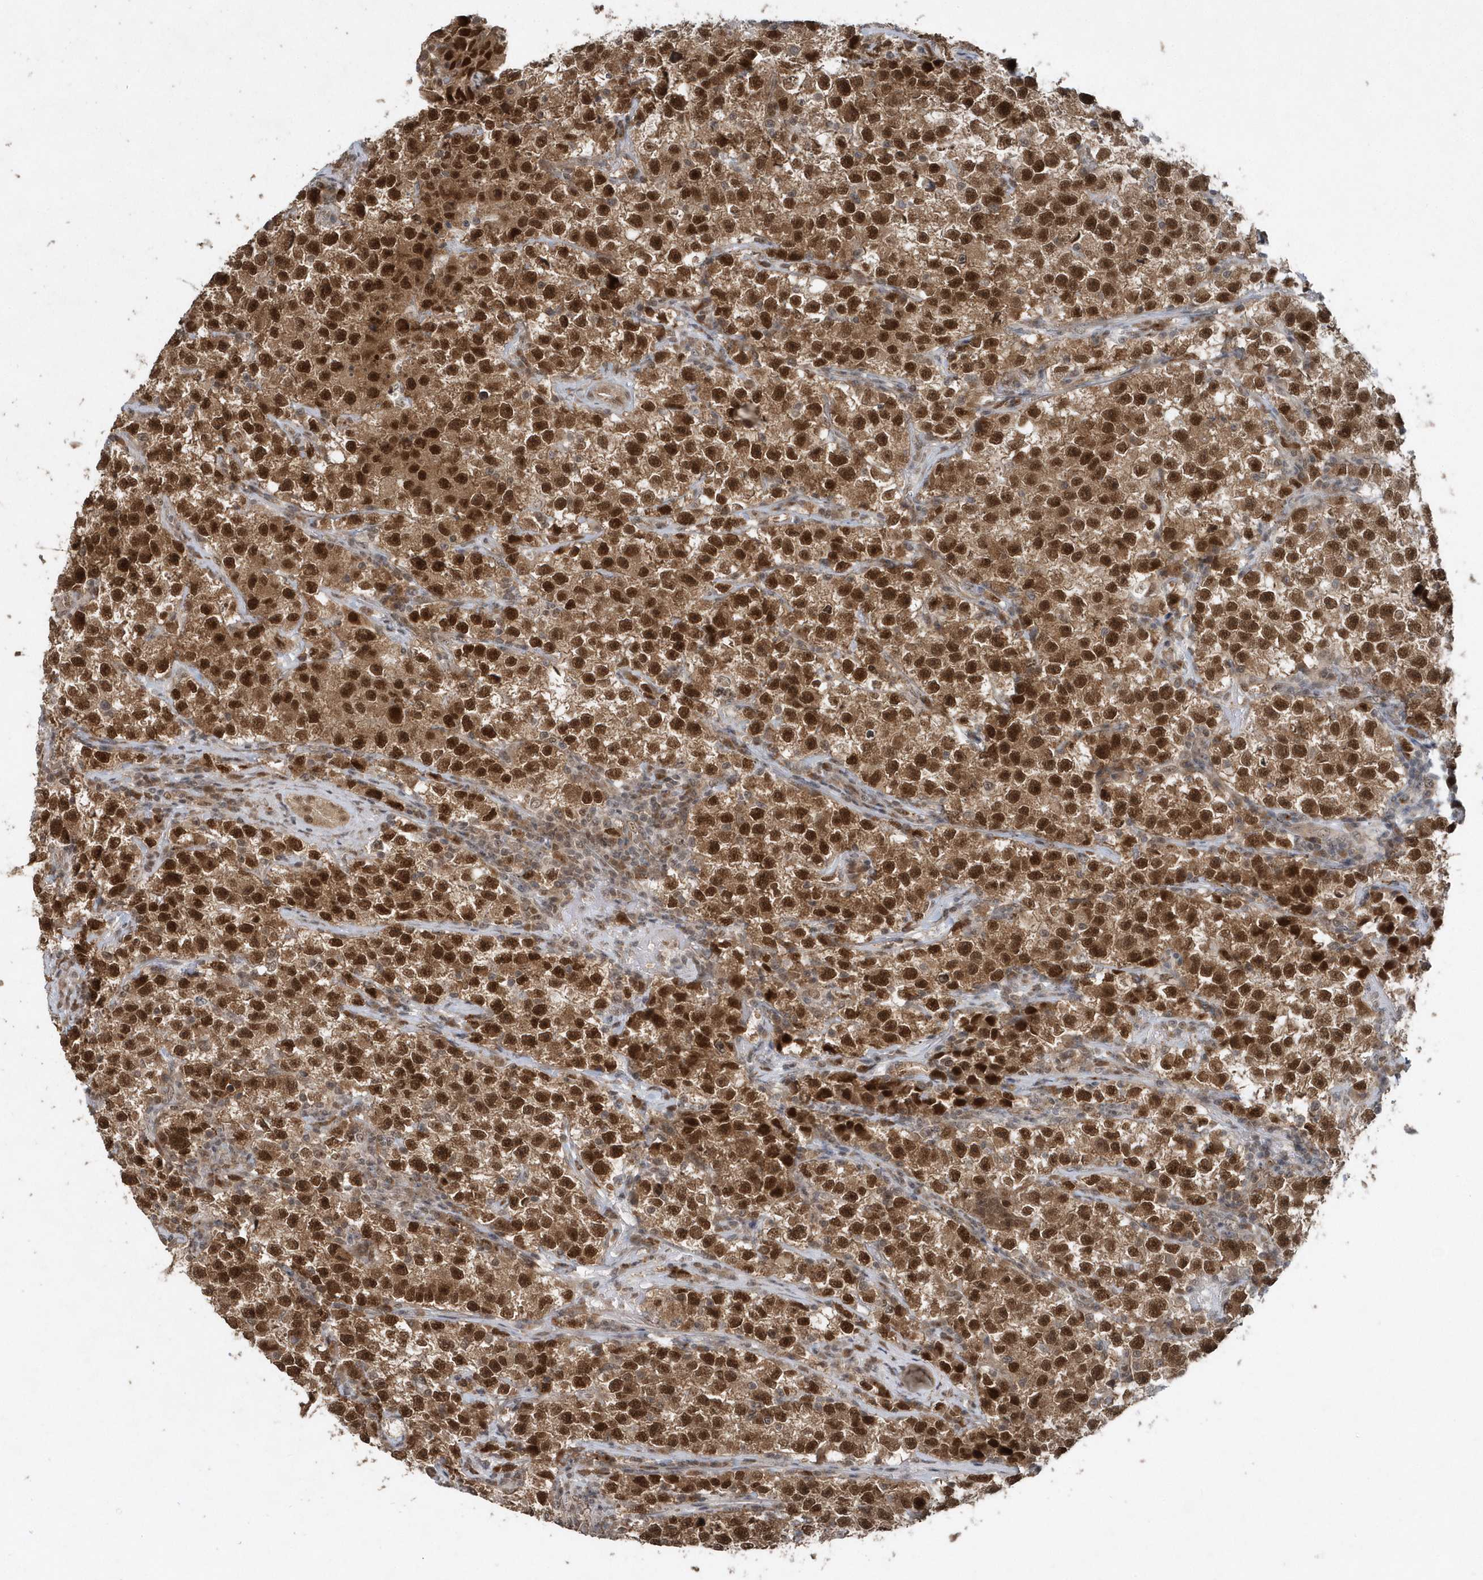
{"staining": {"intensity": "strong", "quantity": ">75%", "location": "cytoplasmic/membranous,nuclear"}, "tissue": "testis cancer", "cell_type": "Tumor cells", "image_type": "cancer", "snomed": [{"axis": "morphology", "description": "Seminoma, NOS"}, {"axis": "topography", "description": "Testis"}], "caption": "High-power microscopy captured an immunohistochemistry micrograph of testis cancer (seminoma), revealing strong cytoplasmic/membranous and nuclear positivity in about >75% of tumor cells.", "gene": "QTRT2", "patient": {"sex": "male", "age": 22}}